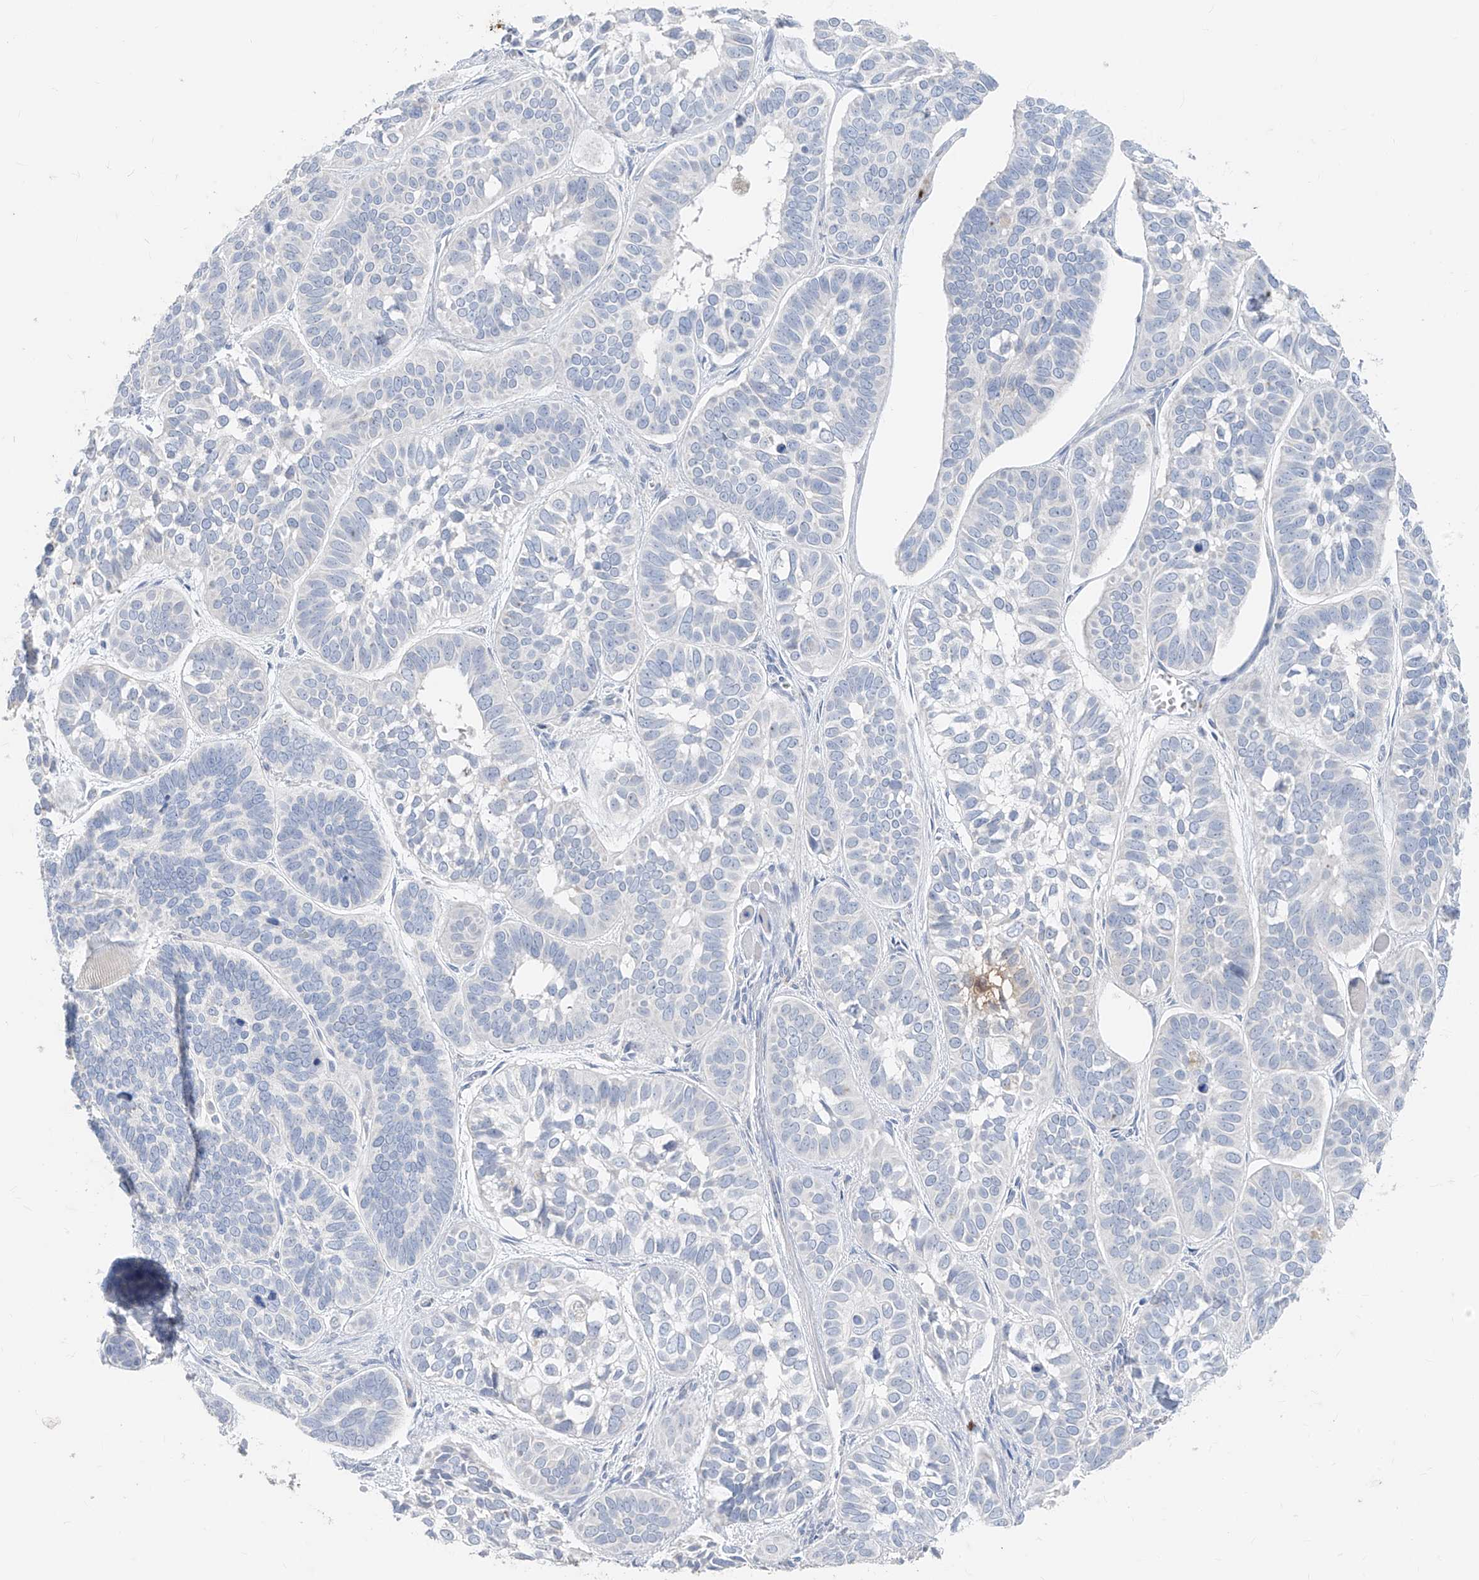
{"staining": {"intensity": "negative", "quantity": "none", "location": "none"}, "tissue": "skin cancer", "cell_type": "Tumor cells", "image_type": "cancer", "snomed": [{"axis": "morphology", "description": "Basal cell carcinoma"}, {"axis": "topography", "description": "Skin"}], "caption": "Skin basal cell carcinoma stained for a protein using immunohistochemistry exhibits no staining tumor cells.", "gene": "TBX21", "patient": {"sex": "male", "age": 62}}